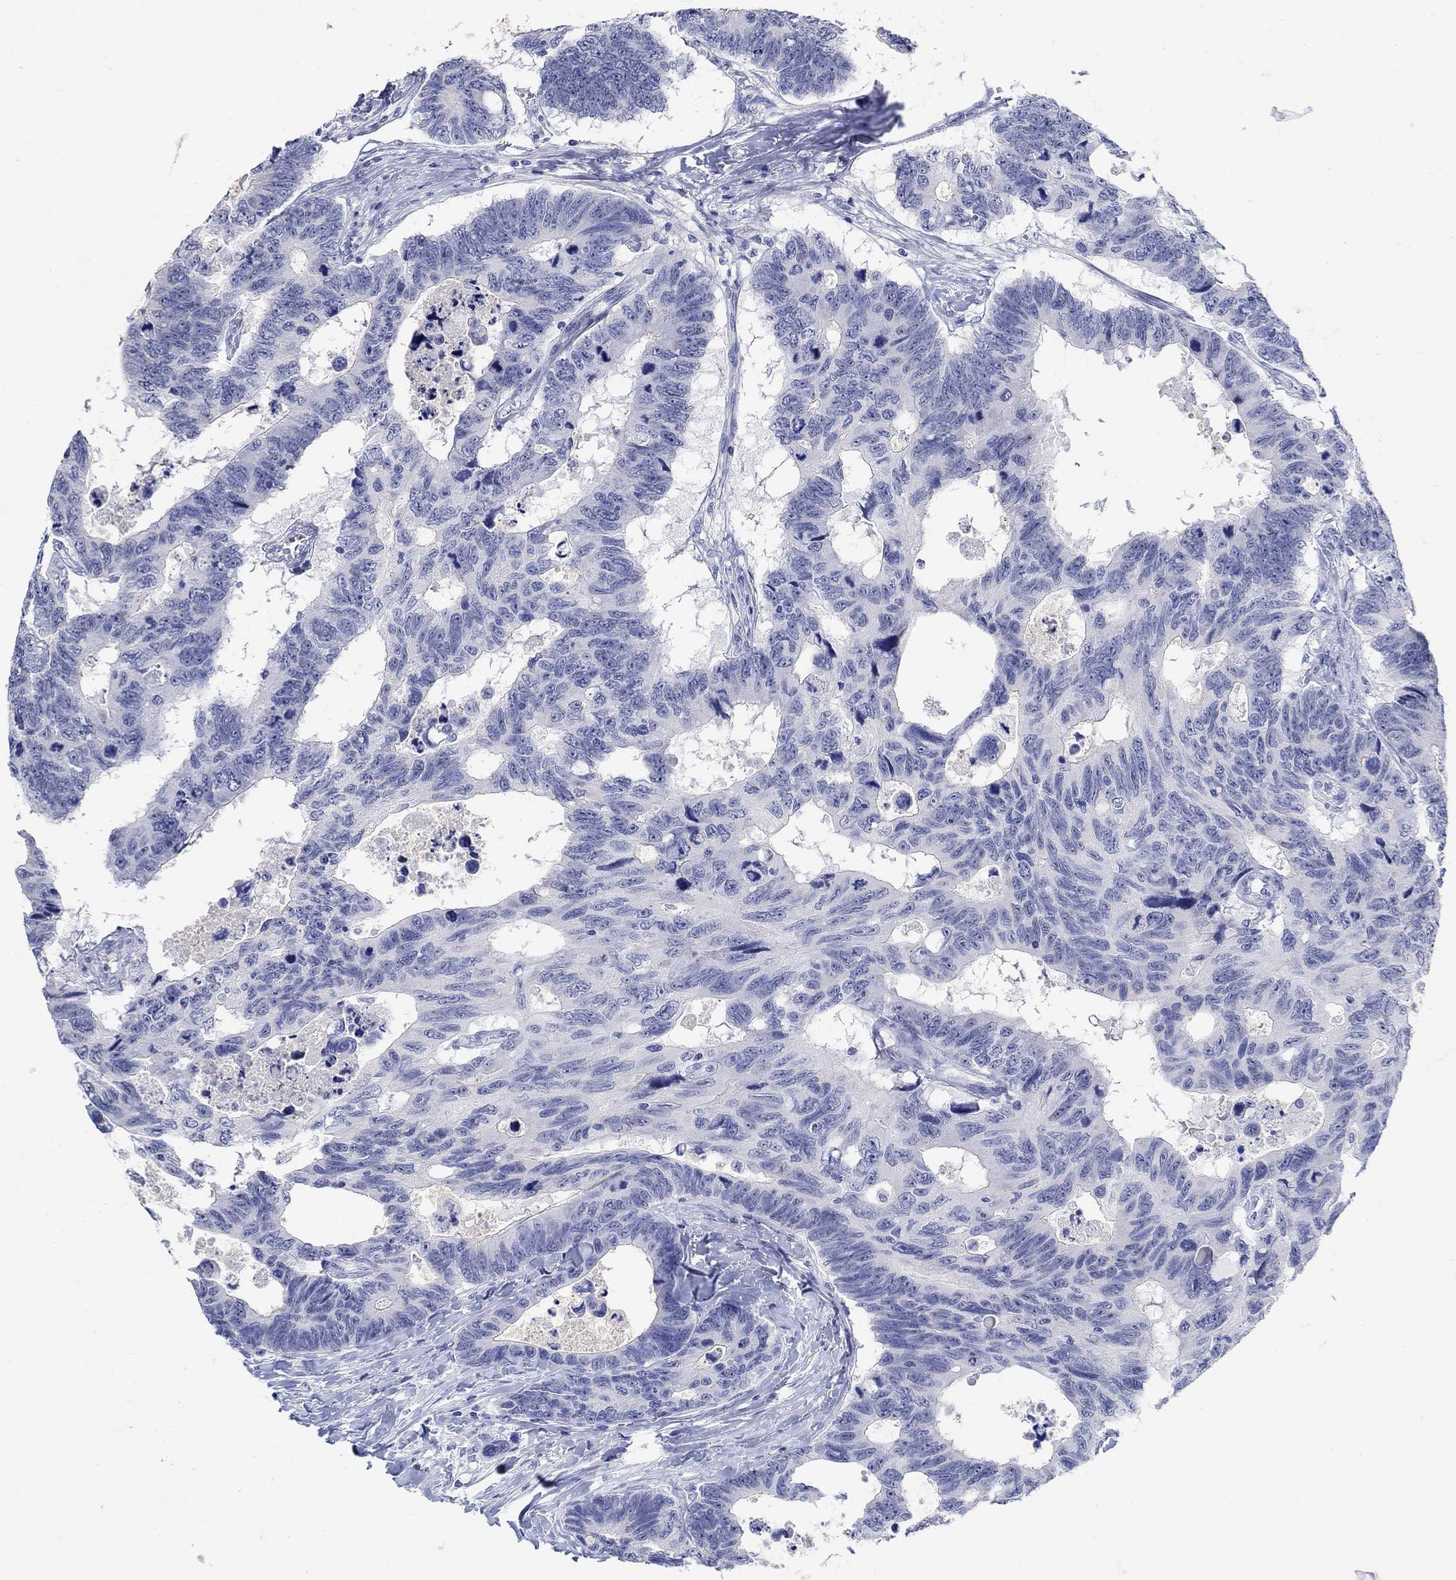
{"staining": {"intensity": "negative", "quantity": "none", "location": "none"}, "tissue": "colorectal cancer", "cell_type": "Tumor cells", "image_type": "cancer", "snomed": [{"axis": "morphology", "description": "Adenocarcinoma, NOS"}, {"axis": "topography", "description": "Colon"}], "caption": "An image of human colorectal cancer is negative for staining in tumor cells.", "gene": "GRIA3", "patient": {"sex": "female", "age": 77}}